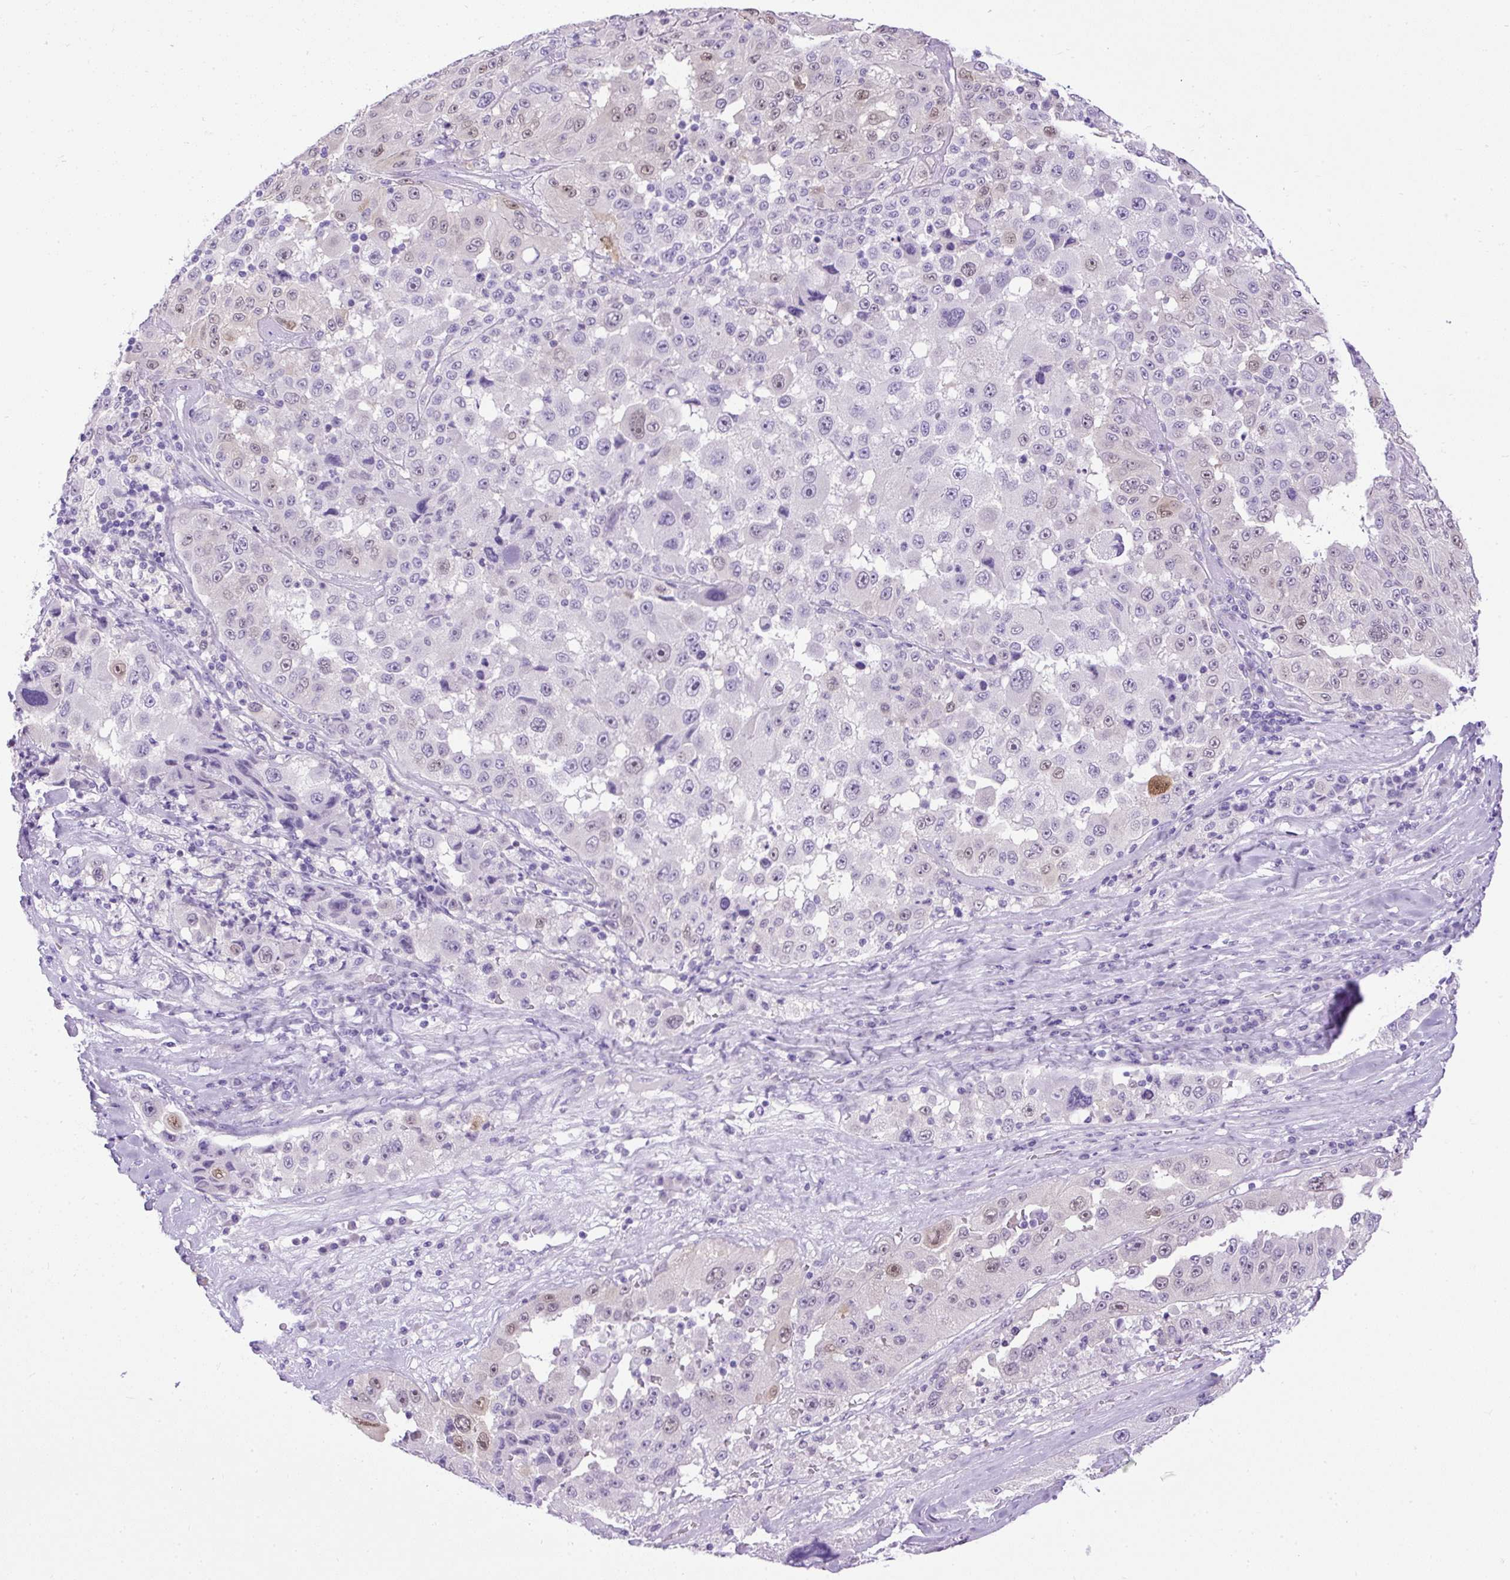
{"staining": {"intensity": "weak", "quantity": "<25%", "location": "nuclear"}, "tissue": "melanoma", "cell_type": "Tumor cells", "image_type": "cancer", "snomed": [{"axis": "morphology", "description": "Malignant melanoma, Metastatic site"}, {"axis": "topography", "description": "Lymph node"}], "caption": "Melanoma was stained to show a protein in brown. There is no significant expression in tumor cells.", "gene": "UPP1", "patient": {"sex": "male", "age": 62}}